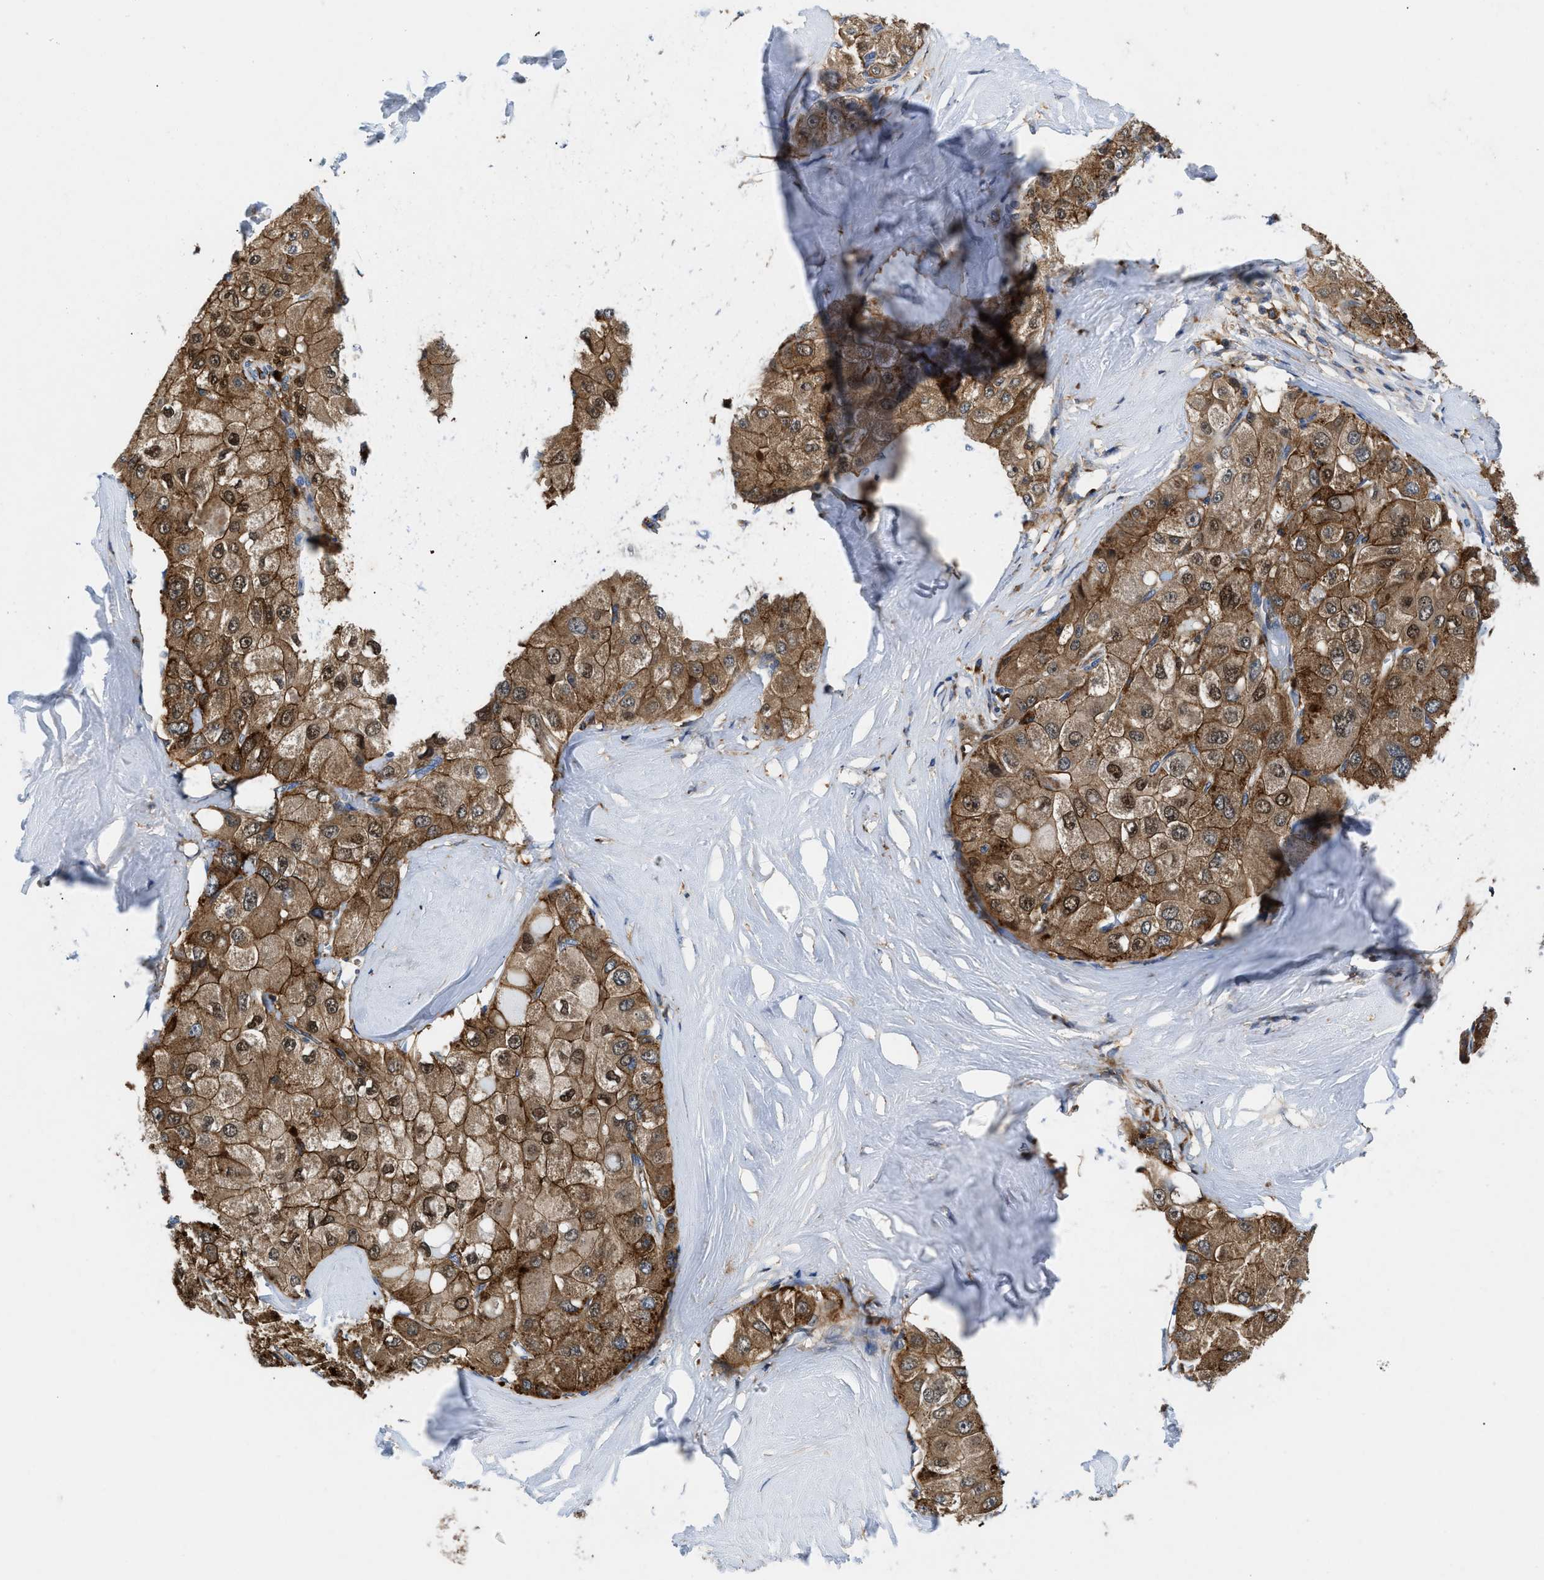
{"staining": {"intensity": "moderate", "quantity": ">75%", "location": "cytoplasmic/membranous,nuclear"}, "tissue": "liver cancer", "cell_type": "Tumor cells", "image_type": "cancer", "snomed": [{"axis": "morphology", "description": "Carcinoma, Hepatocellular, NOS"}, {"axis": "topography", "description": "Liver"}], "caption": "Immunohistochemistry histopathology image of neoplastic tissue: human hepatocellular carcinoma (liver) stained using immunohistochemistry (IHC) demonstrates medium levels of moderate protein expression localized specifically in the cytoplasmic/membranous and nuclear of tumor cells, appearing as a cytoplasmic/membranous and nuclear brown color.", "gene": "ENPP4", "patient": {"sex": "male", "age": 80}}